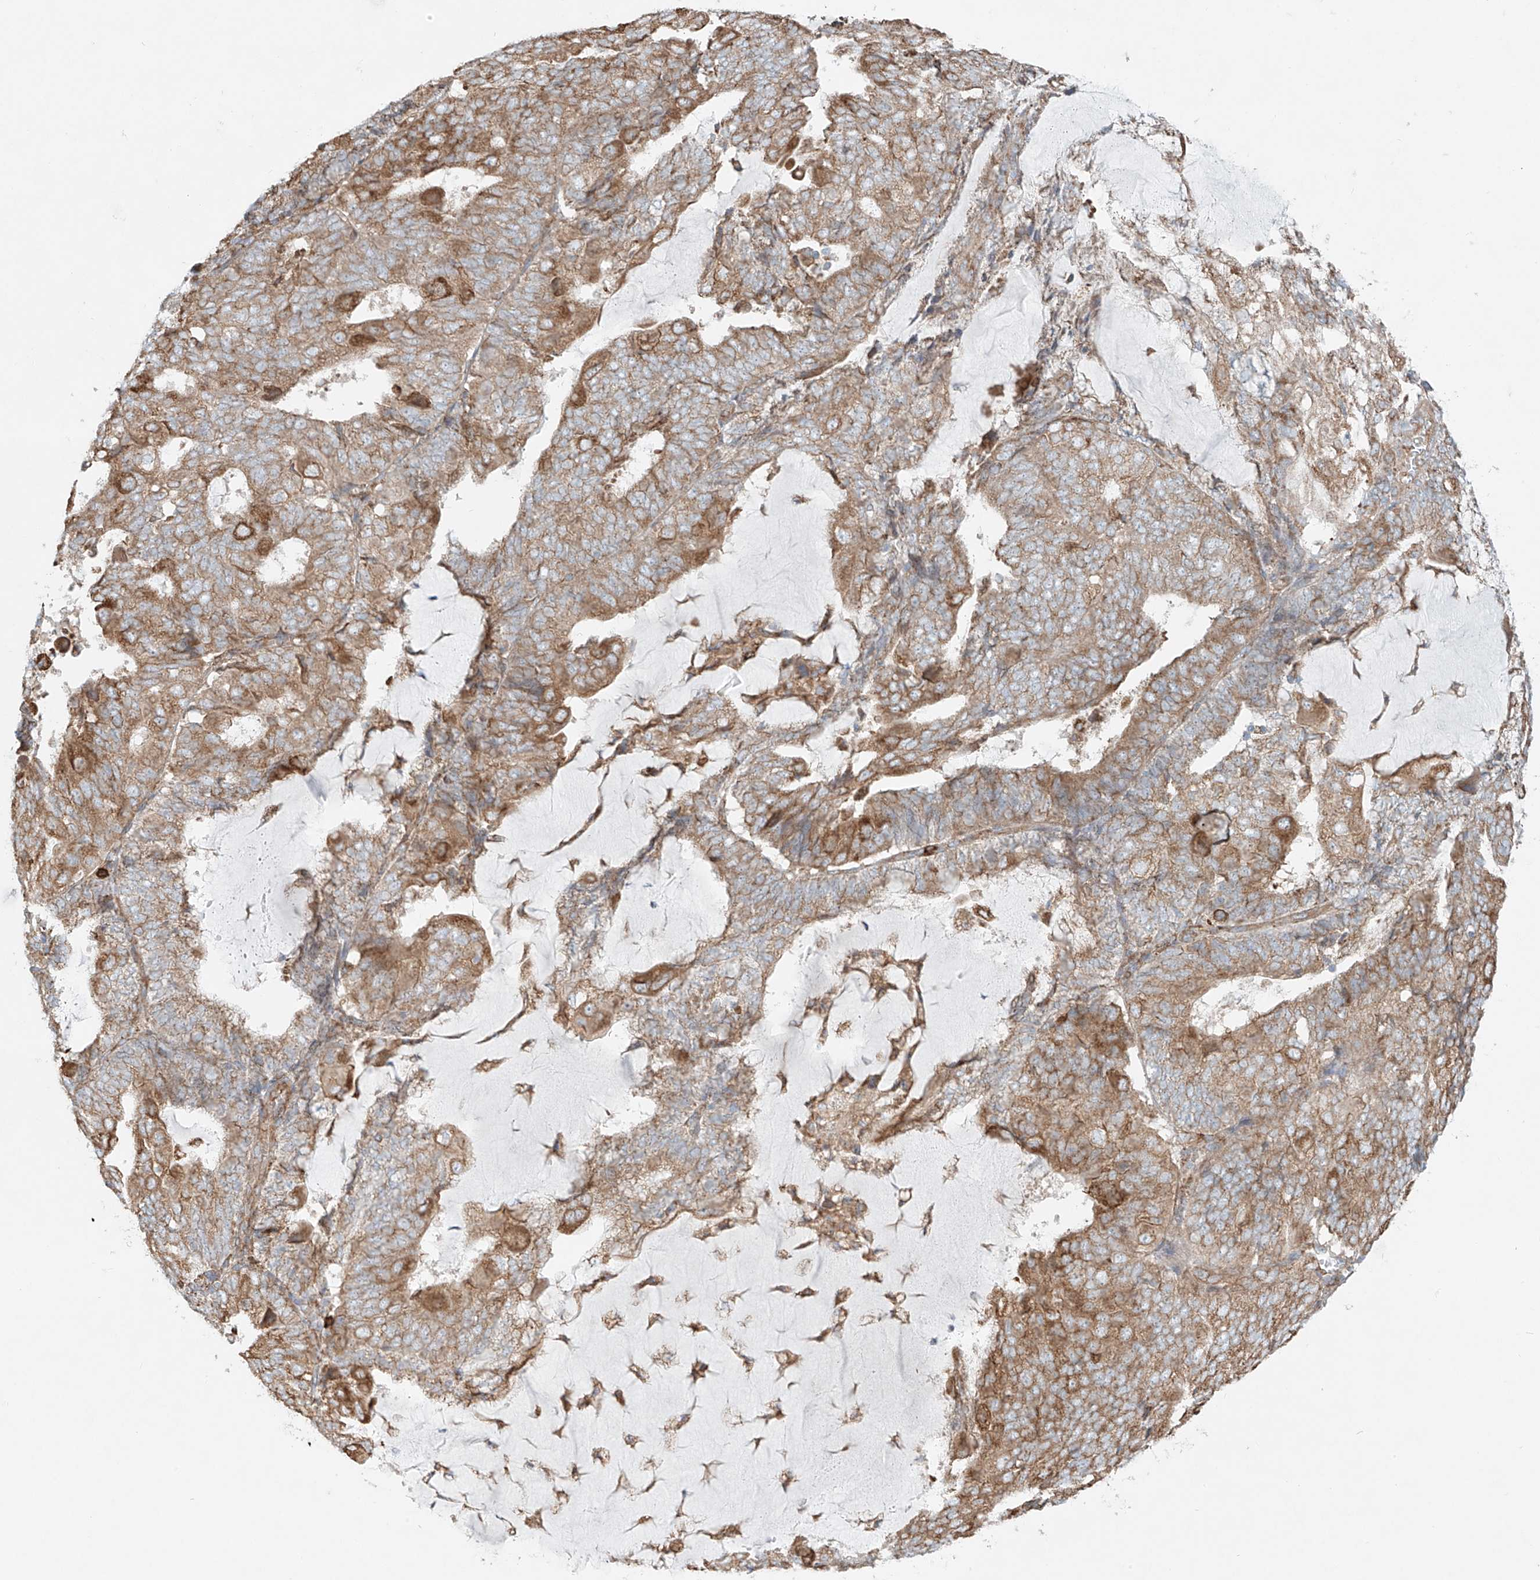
{"staining": {"intensity": "moderate", "quantity": ">75%", "location": "cytoplasmic/membranous"}, "tissue": "endometrial cancer", "cell_type": "Tumor cells", "image_type": "cancer", "snomed": [{"axis": "morphology", "description": "Adenocarcinoma, NOS"}, {"axis": "topography", "description": "Endometrium"}], "caption": "Brown immunohistochemical staining in human endometrial cancer exhibits moderate cytoplasmic/membranous positivity in about >75% of tumor cells. Using DAB (brown) and hematoxylin (blue) stains, captured at high magnification using brightfield microscopy.", "gene": "EIPR1", "patient": {"sex": "female", "age": 81}}